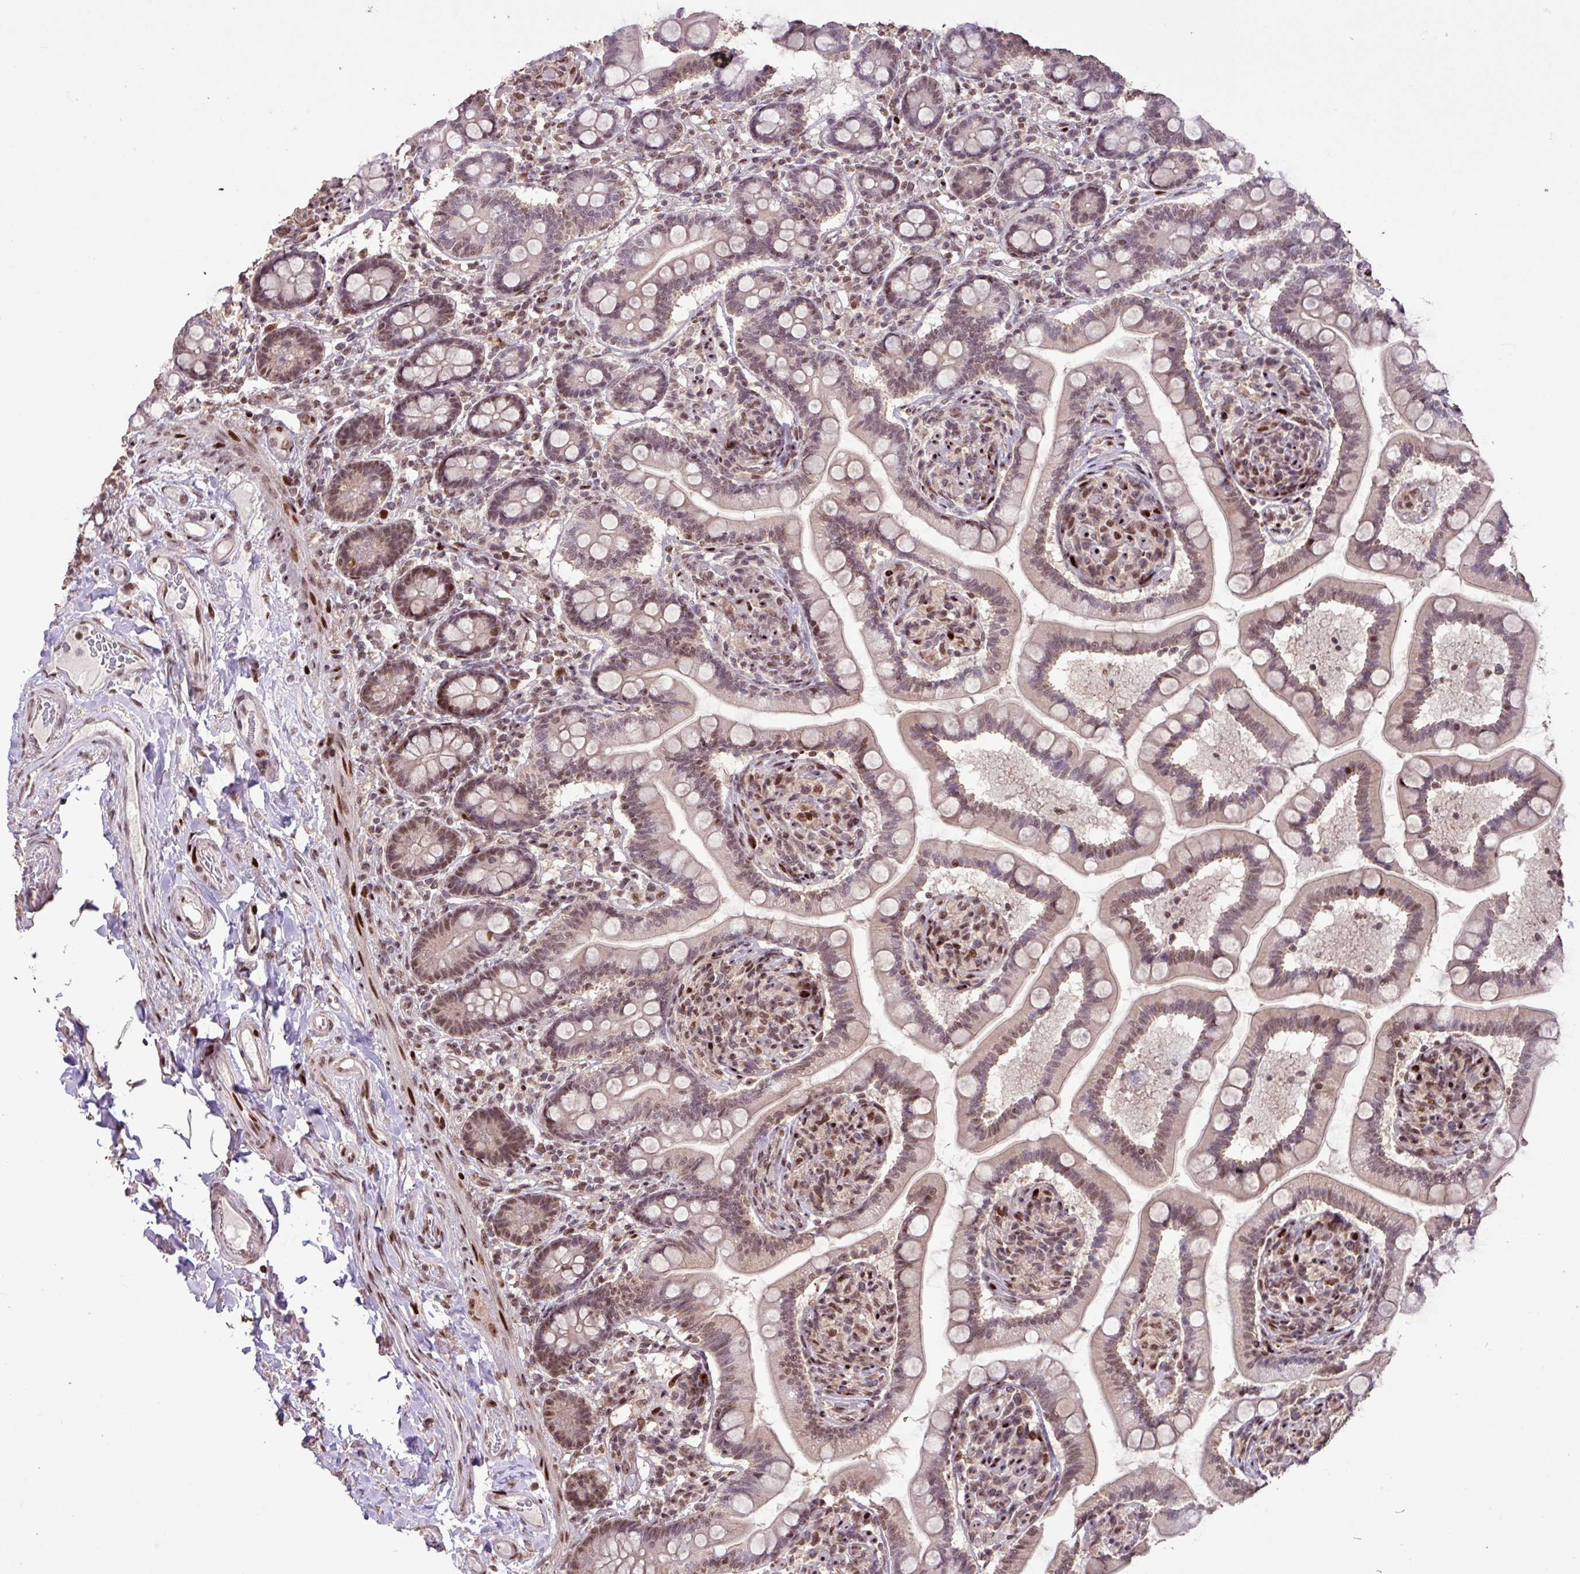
{"staining": {"intensity": "moderate", "quantity": ">75%", "location": "nuclear"}, "tissue": "small intestine", "cell_type": "Glandular cells", "image_type": "normal", "snomed": [{"axis": "morphology", "description": "Normal tissue, NOS"}, {"axis": "topography", "description": "Small intestine"}], "caption": "This photomicrograph demonstrates immunohistochemistry (IHC) staining of unremarkable small intestine, with medium moderate nuclear positivity in about >75% of glandular cells.", "gene": "ZNF709", "patient": {"sex": "female", "age": 64}}